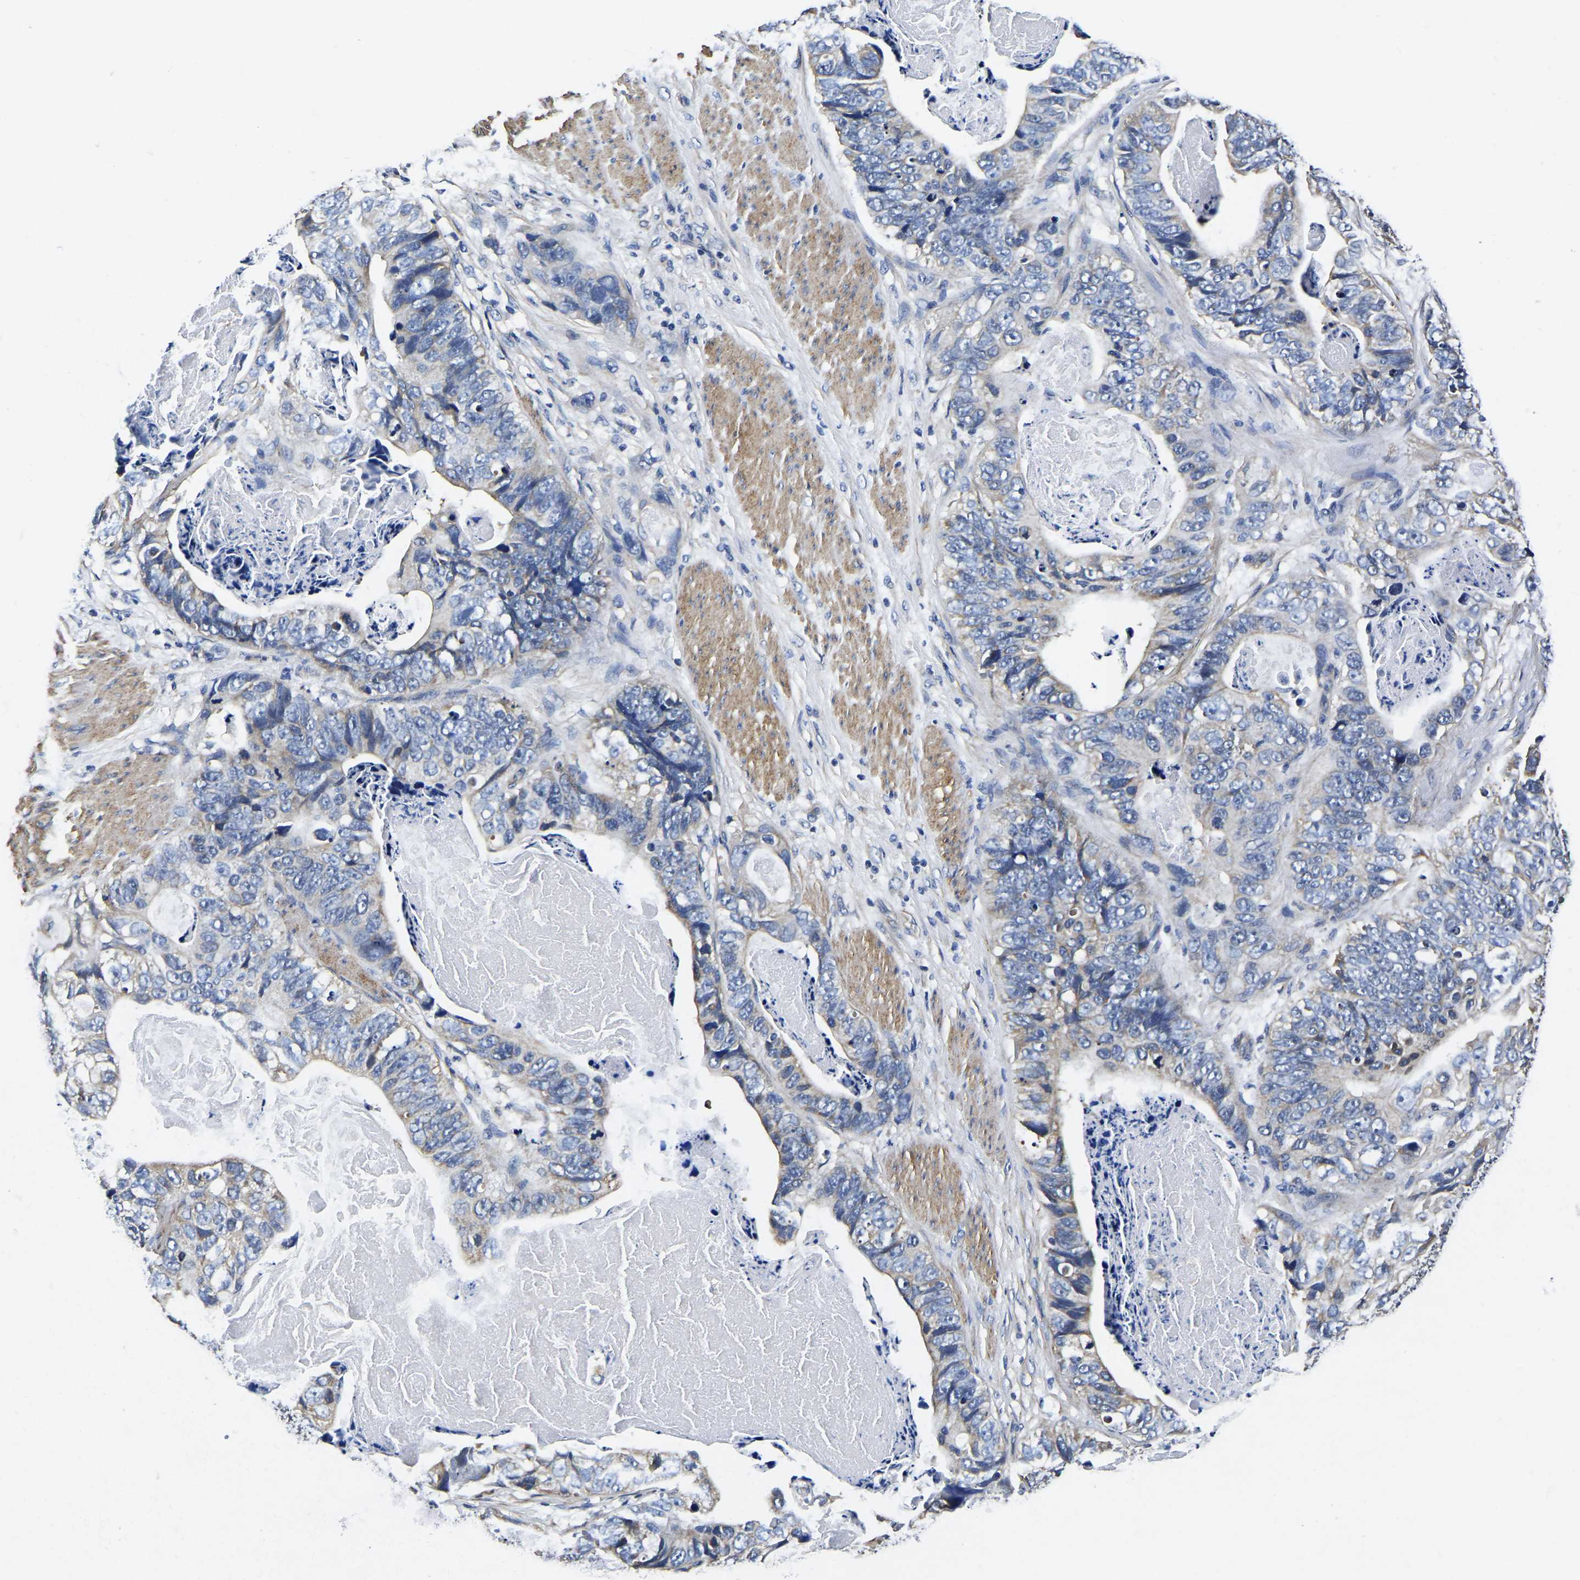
{"staining": {"intensity": "weak", "quantity": "<25%", "location": "cytoplasmic/membranous"}, "tissue": "stomach cancer", "cell_type": "Tumor cells", "image_type": "cancer", "snomed": [{"axis": "morphology", "description": "Adenocarcinoma, NOS"}, {"axis": "topography", "description": "Stomach"}], "caption": "IHC photomicrograph of human stomach cancer stained for a protein (brown), which demonstrates no staining in tumor cells.", "gene": "KCTD17", "patient": {"sex": "female", "age": 89}}